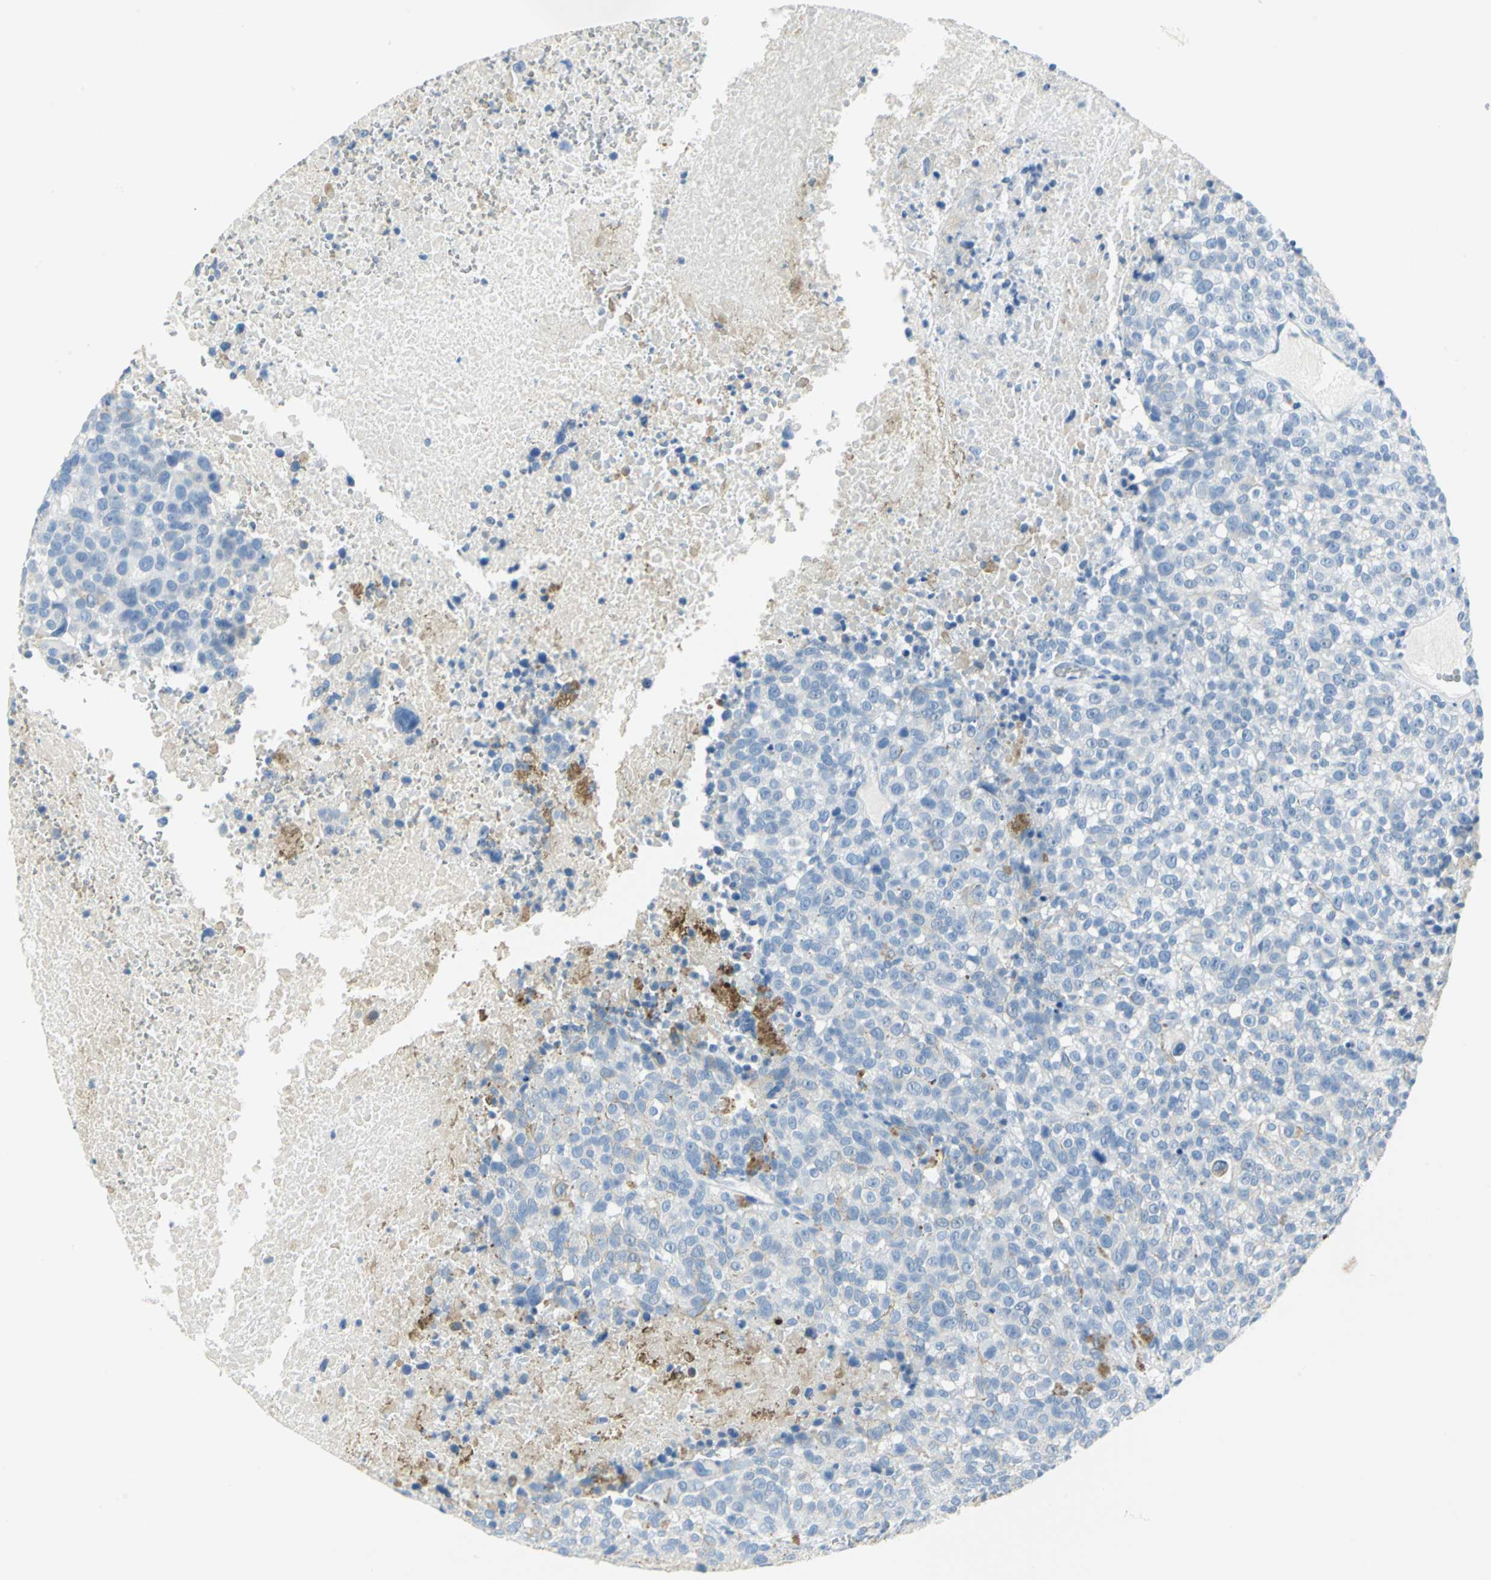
{"staining": {"intensity": "negative", "quantity": "none", "location": "none"}, "tissue": "melanoma", "cell_type": "Tumor cells", "image_type": "cancer", "snomed": [{"axis": "morphology", "description": "Malignant melanoma, Metastatic site"}, {"axis": "topography", "description": "Cerebral cortex"}], "caption": "Human melanoma stained for a protein using immunohistochemistry exhibits no staining in tumor cells.", "gene": "SFN", "patient": {"sex": "female", "age": 52}}